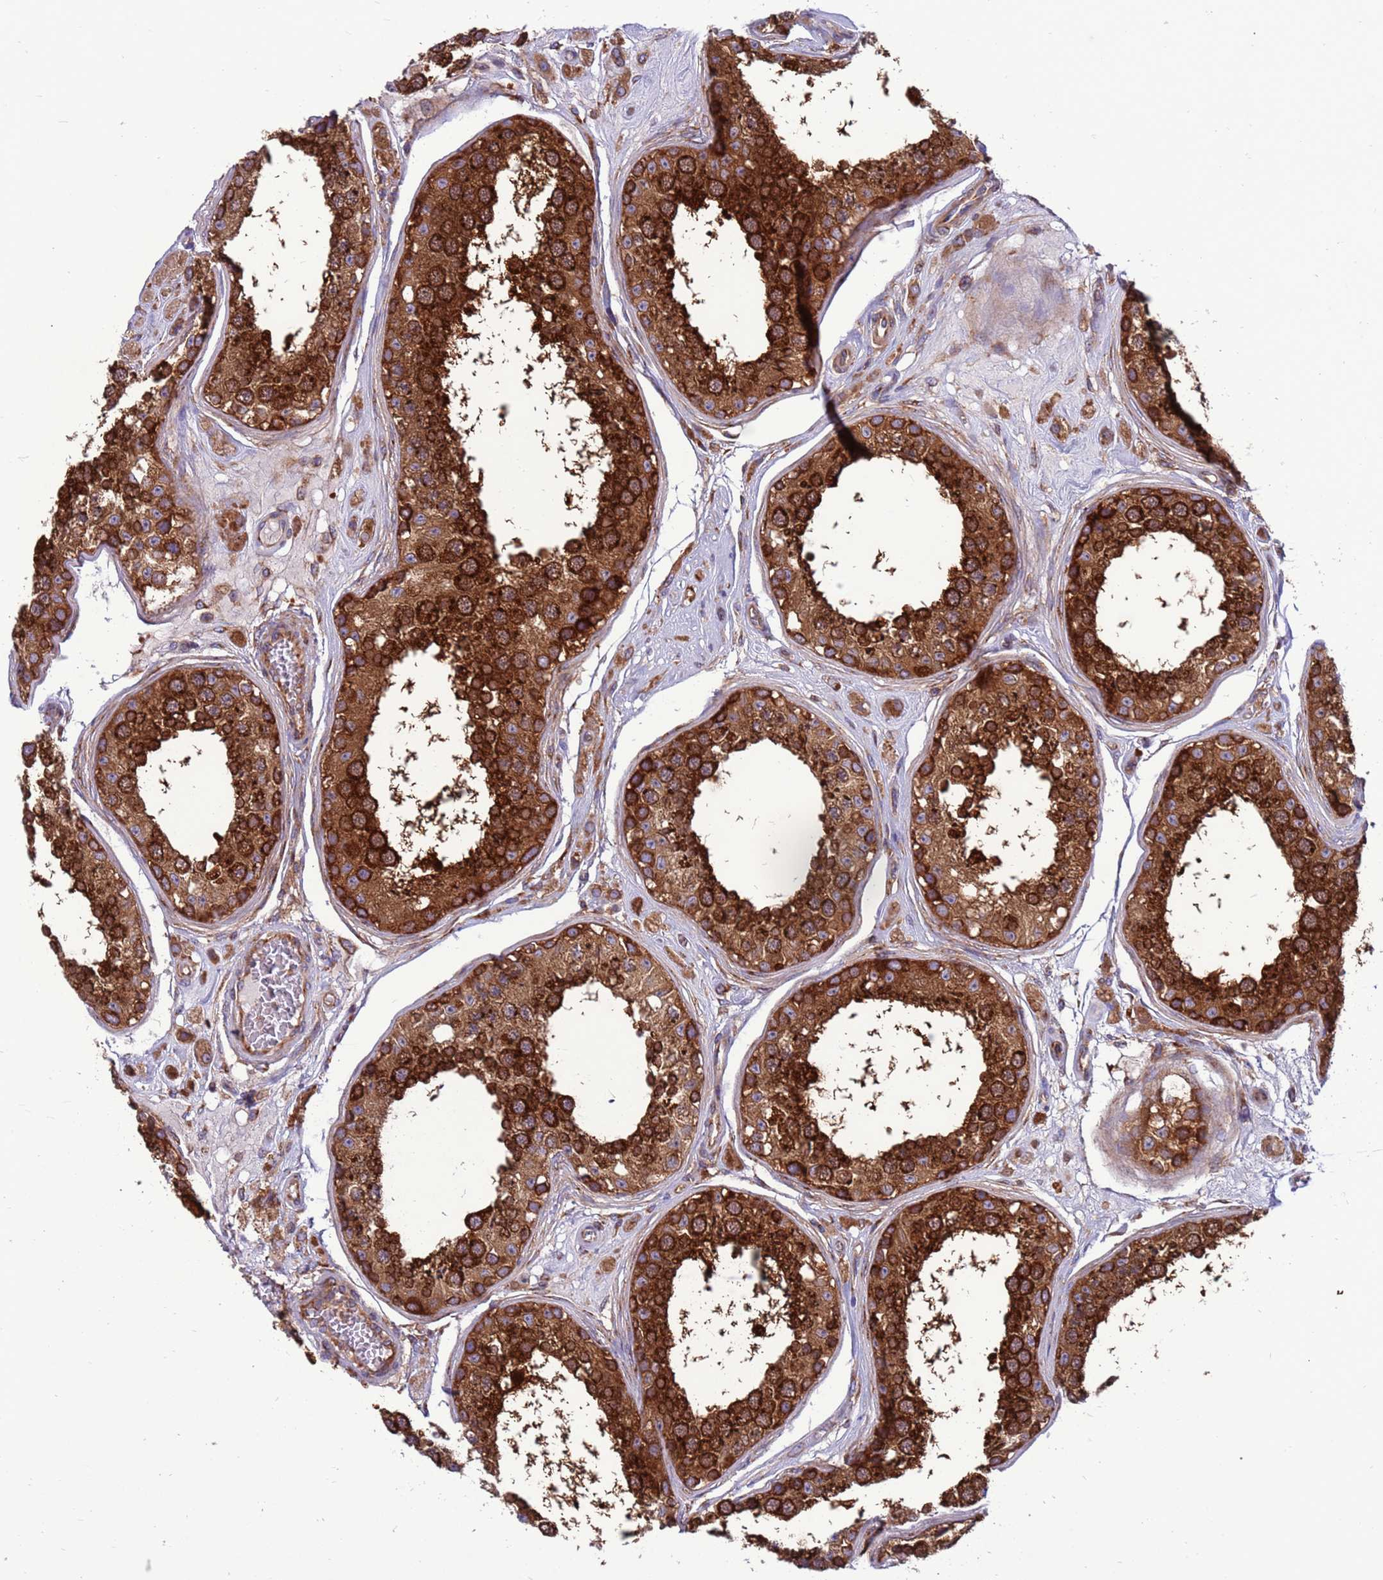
{"staining": {"intensity": "strong", "quantity": ">75%", "location": "cytoplasmic/membranous"}, "tissue": "testis", "cell_type": "Cells in seminiferous ducts", "image_type": "normal", "snomed": [{"axis": "morphology", "description": "Normal tissue, NOS"}, {"axis": "topography", "description": "Testis"}], "caption": "Protein expression analysis of benign testis displays strong cytoplasmic/membranous staining in about >75% of cells in seminiferous ducts. The staining was performed using DAB (3,3'-diaminobenzidine) to visualize the protein expression in brown, while the nuclei were stained in blue with hematoxylin (Magnification: 20x).", "gene": "ZC3HAV1", "patient": {"sex": "male", "age": 25}}